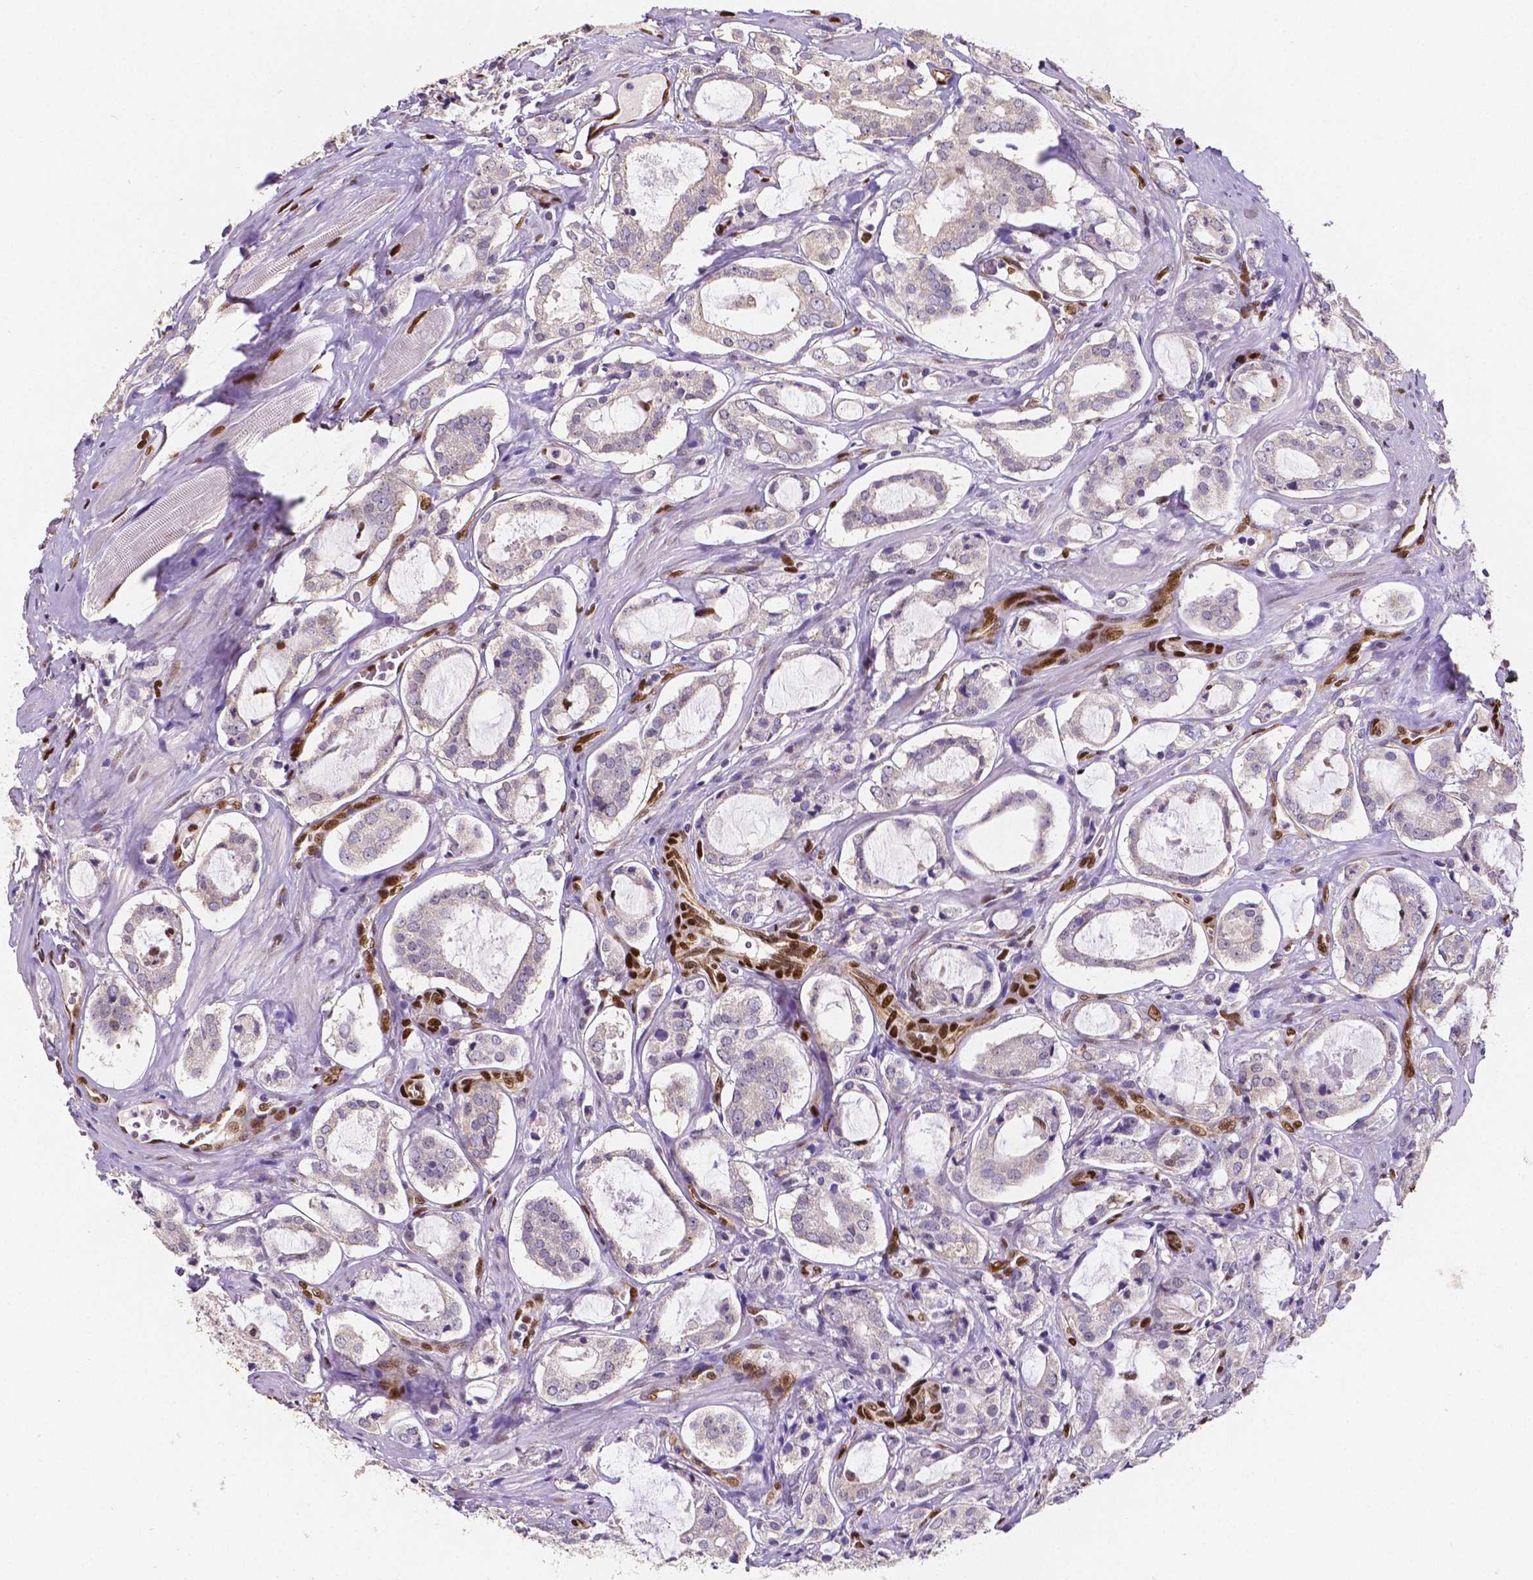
{"staining": {"intensity": "negative", "quantity": "none", "location": "none"}, "tissue": "prostate cancer", "cell_type": "Tumor cells", "image_type": "cancer", "snomed": [{"axis": "morphology", "description": "Adenocarcinoma, NOS"}, {"axis": "topography", "description": "Prostate"}], "caption": "A histopathology image of human prostate adenocarcinoma is negative for staining in tumor cells.", "gene": "MEF2C", "patient": {"sex": "male", "age": 66}}